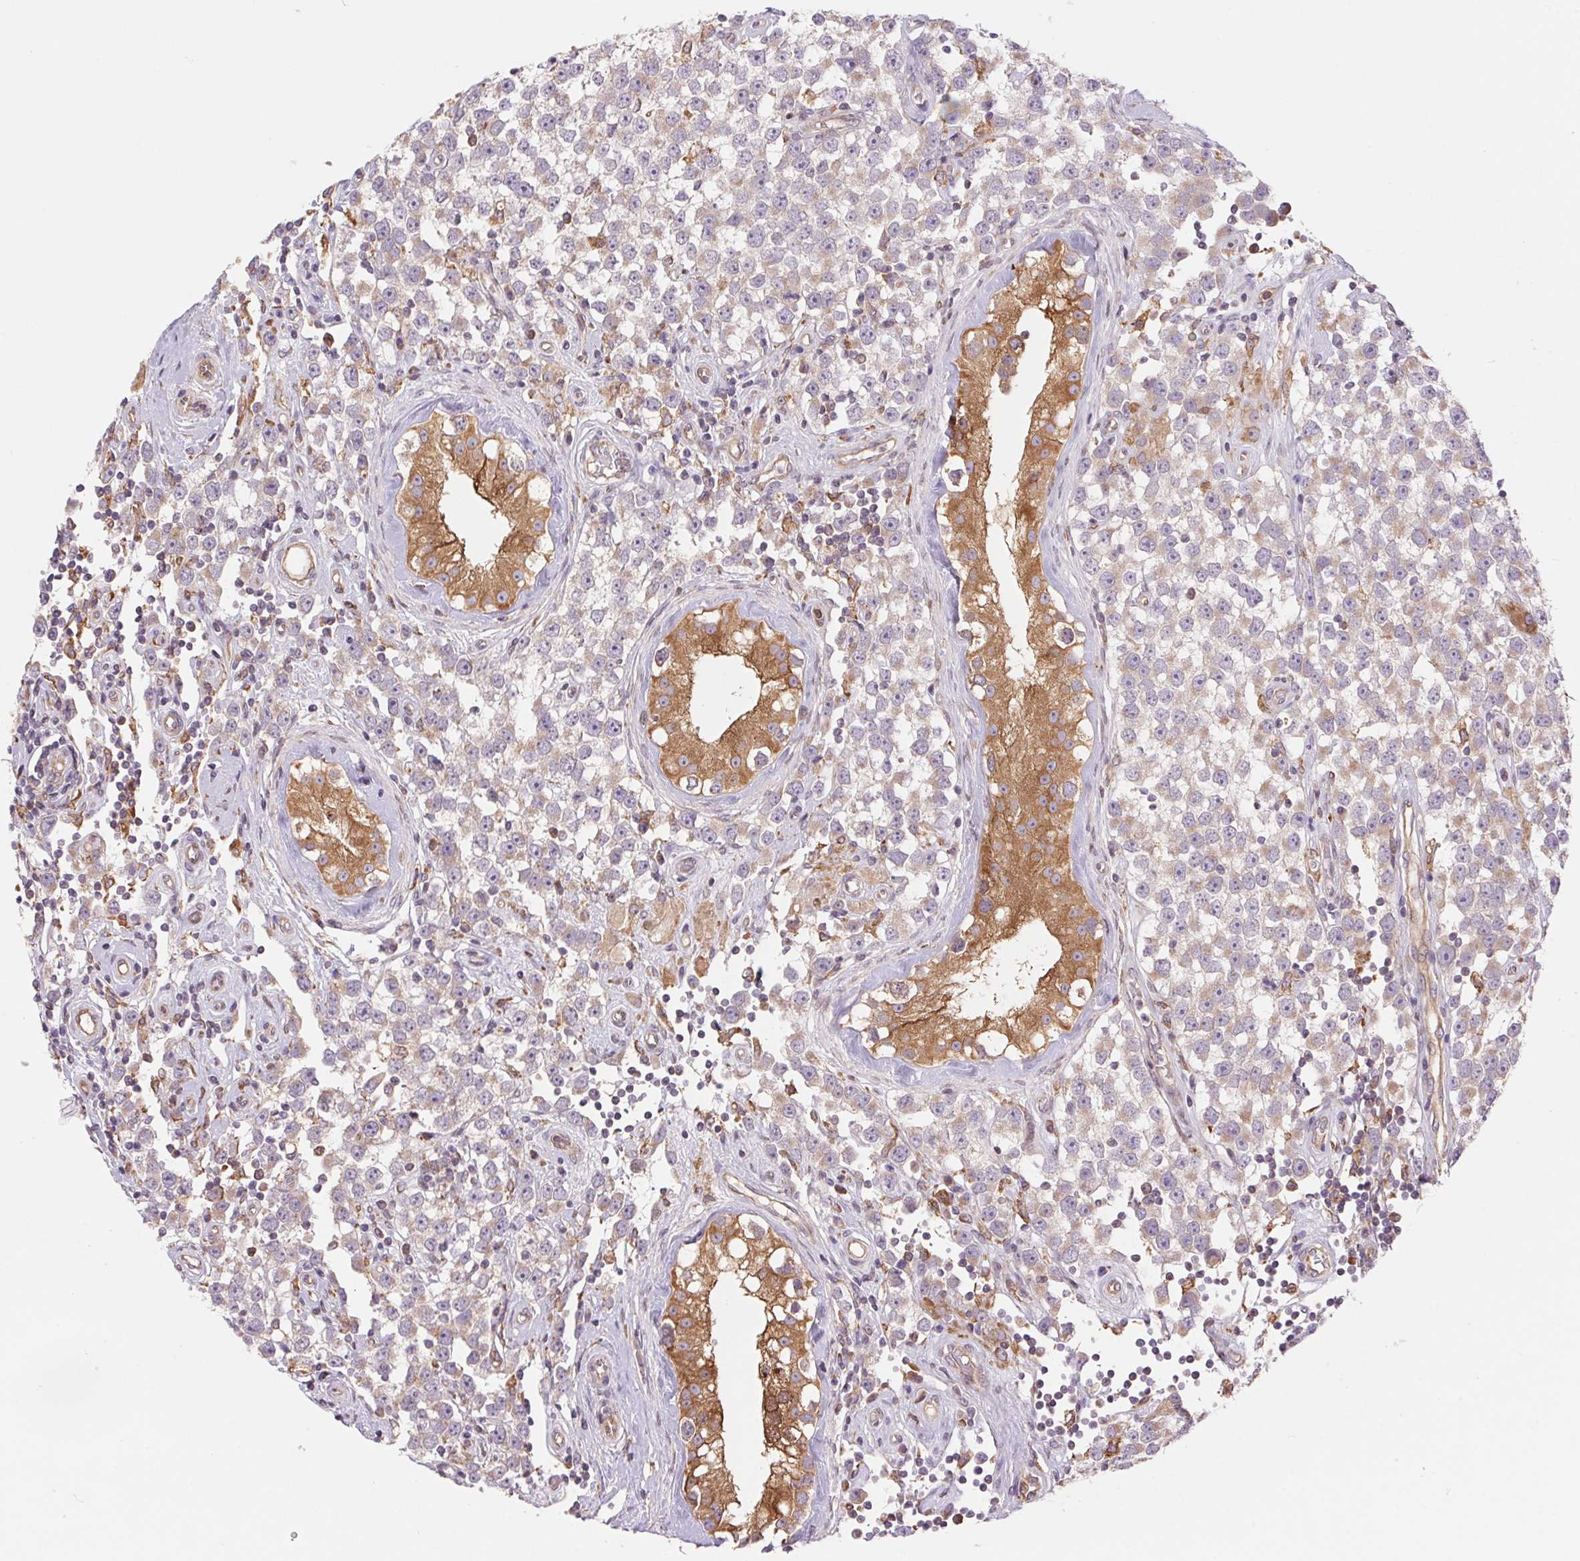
{"staining": {"intensity": "weak", "quantity": "<25%", "location": "cytoplasmic/membranous"}, "tissue": "testis cancer", "cell_type": "Tumor cells", "image_type": "cancer", "snomed": [{"axis": "morphology", "description": "Seminoma, NOS"}, {"axis": "topography", "description": "Testis"}], "caption": "High power microscopy micrograph of an immunohistochemistry image of testis seminoma, revealing no significant positivity in tumor cells.", "gene": "KLHL20", "patient": {"sex": "male", "age": 34}}